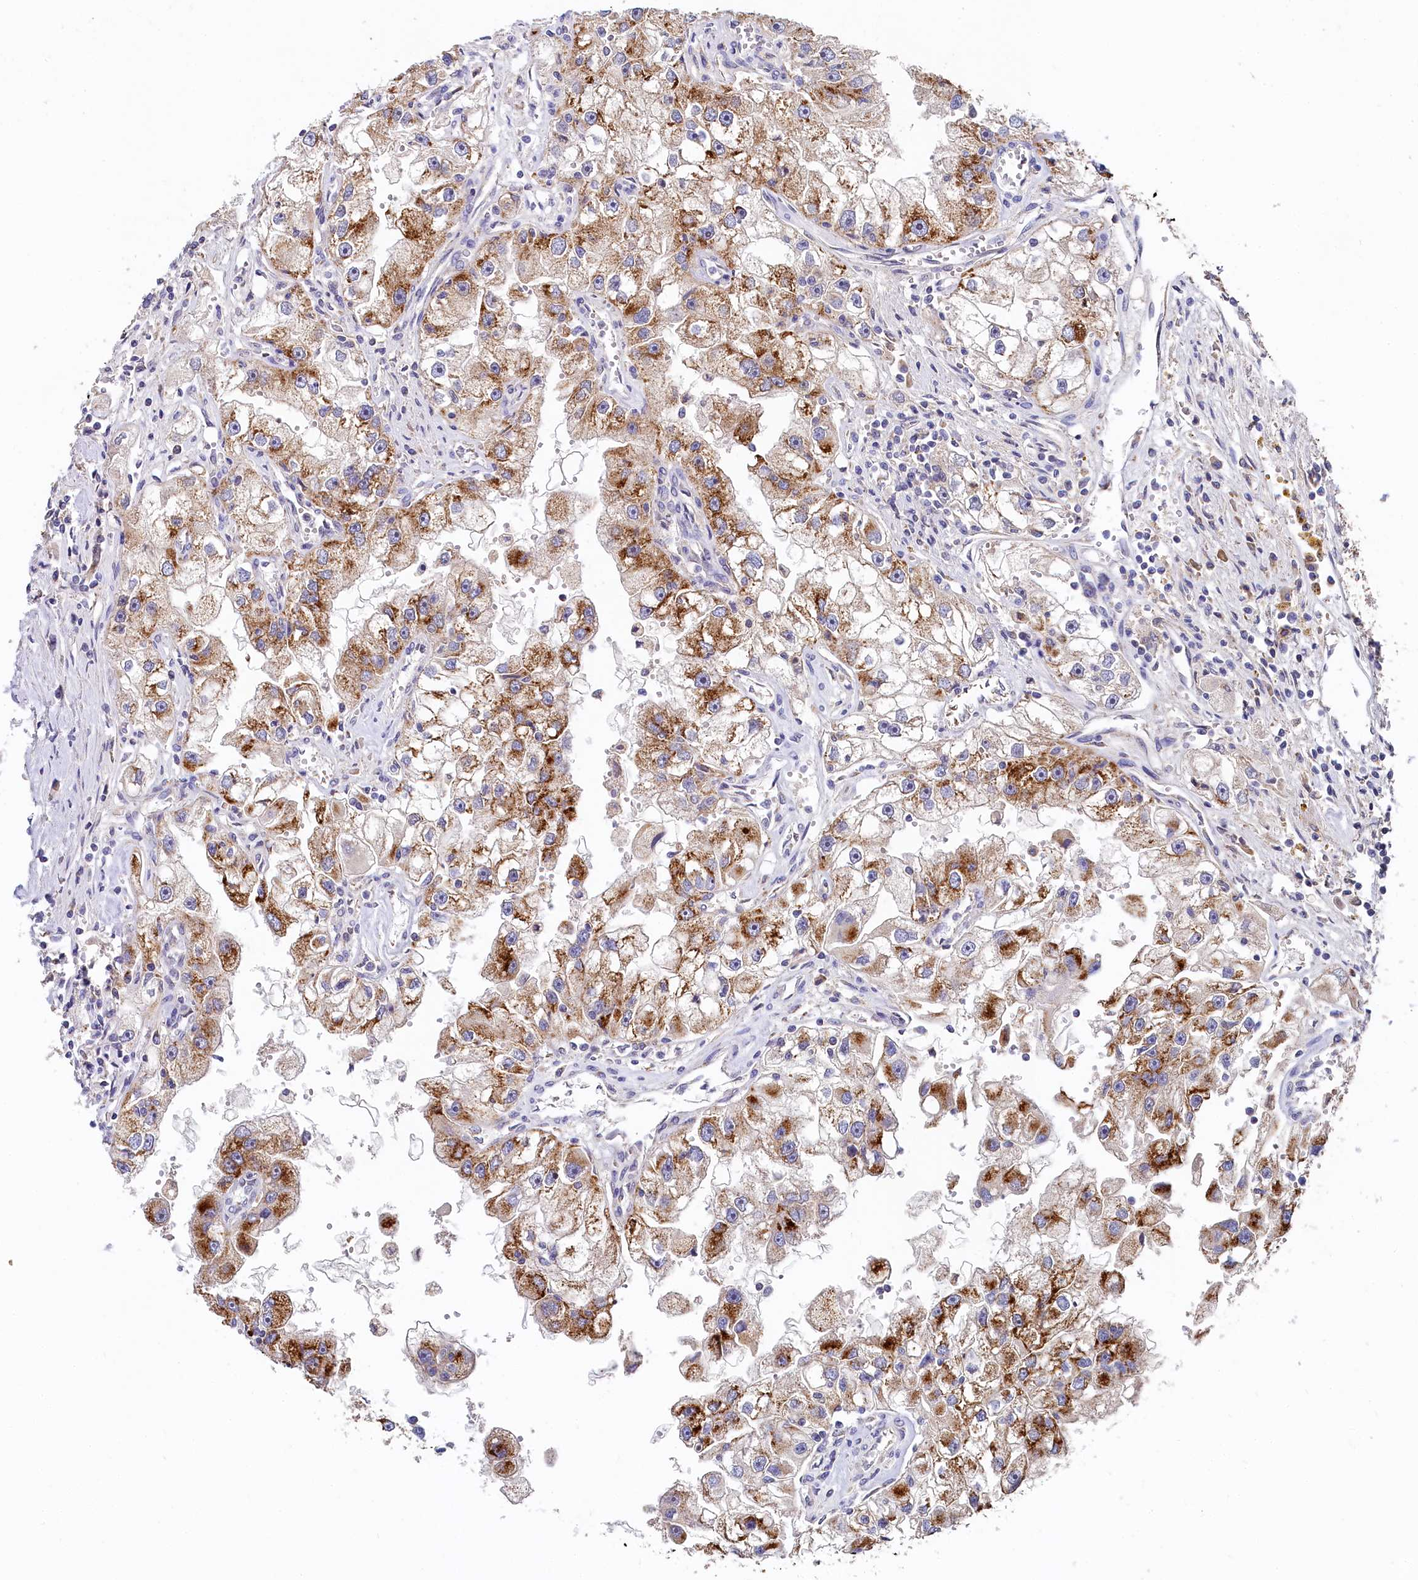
{"staining": {"intensity": "moderate", "quantity": ">75%", "location": "cytoplasmic/membranous"}, "tissue": "renal cancer", "cell_type": "Tumor cells", "image_type": "cancer", "snomed": [{"axis": "morphology", "description": "Adenocarcinoma, NOS"}, {"axis": "topography", "description": "Kidney"}], "caption": "This histopathology image shows adenocarcinoma (renal) stained with IHC to label a protein in brown. The cytoplasmic/membranous of tumor cells show moderate positivity for the protein. Nuclei are counter-stained blue.", "gene": "SPINK9", "patient": {"sex": "male", "age": 63}}